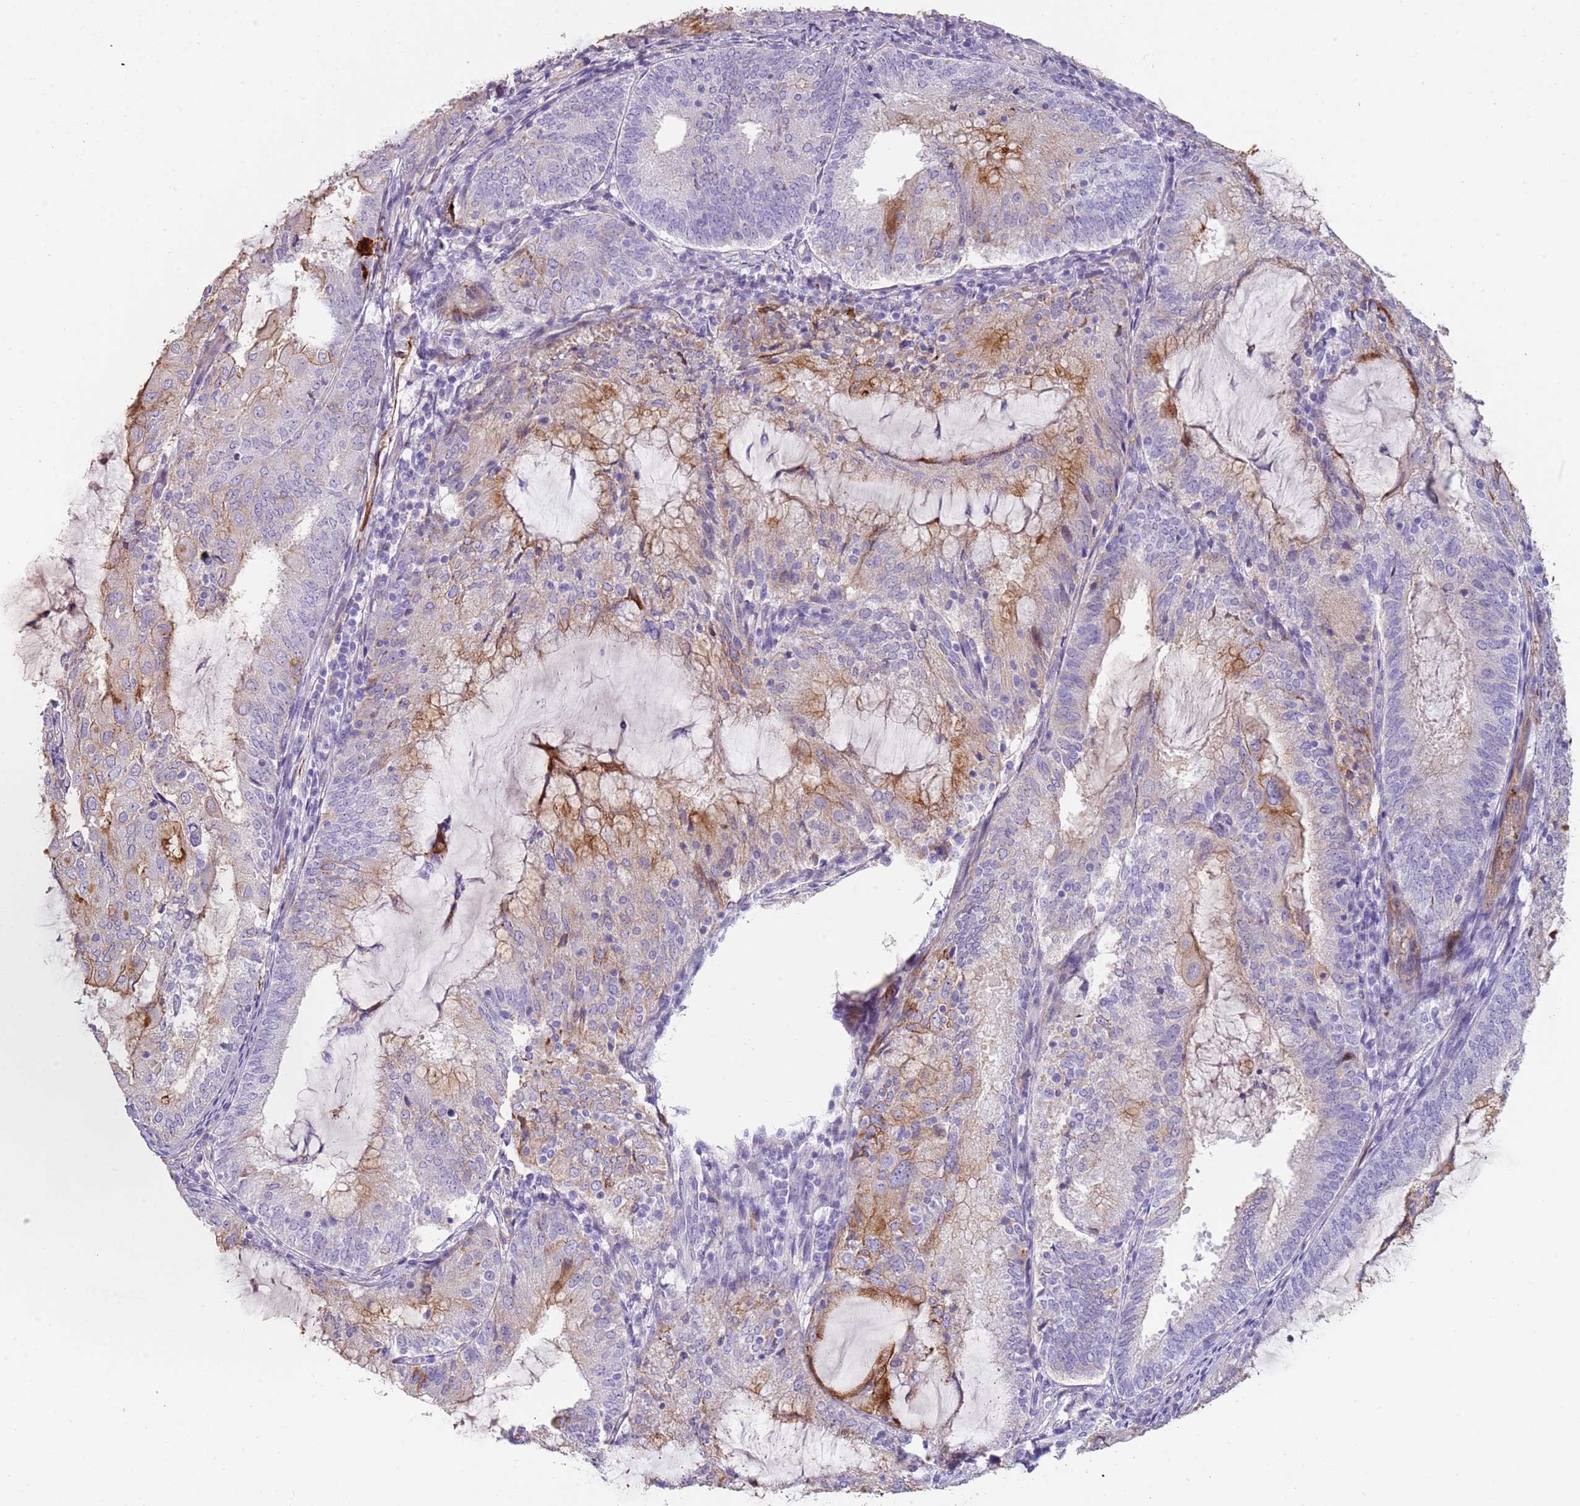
{"staining": {"intensity": "moderate", "quantity": "<25%", "location": "cytoplasmic/membranous"}, "tissue": "endometrial cancer", "cell_type": "Tumor cells", "image_type": "cancer", "snomed": [{"axis": "morphology", "description": "Adenocarcinoma, NOS"}, {"axis": "topography", "description": "Endometrium"}], "caption": "IHC micrograph of neoplastic tissue: human endometrial cancer (adenocarcinoma) stained using immunohistochemistry (IHC) demonstrates low levels of moderate protein expression localized specifically in the cytoplasmic/membranous of tumor cells, appearing as a cytoplasmic/membranous brown color.", "gene": "NBPF3", "patient": {"sex": "female", "age": 81}}